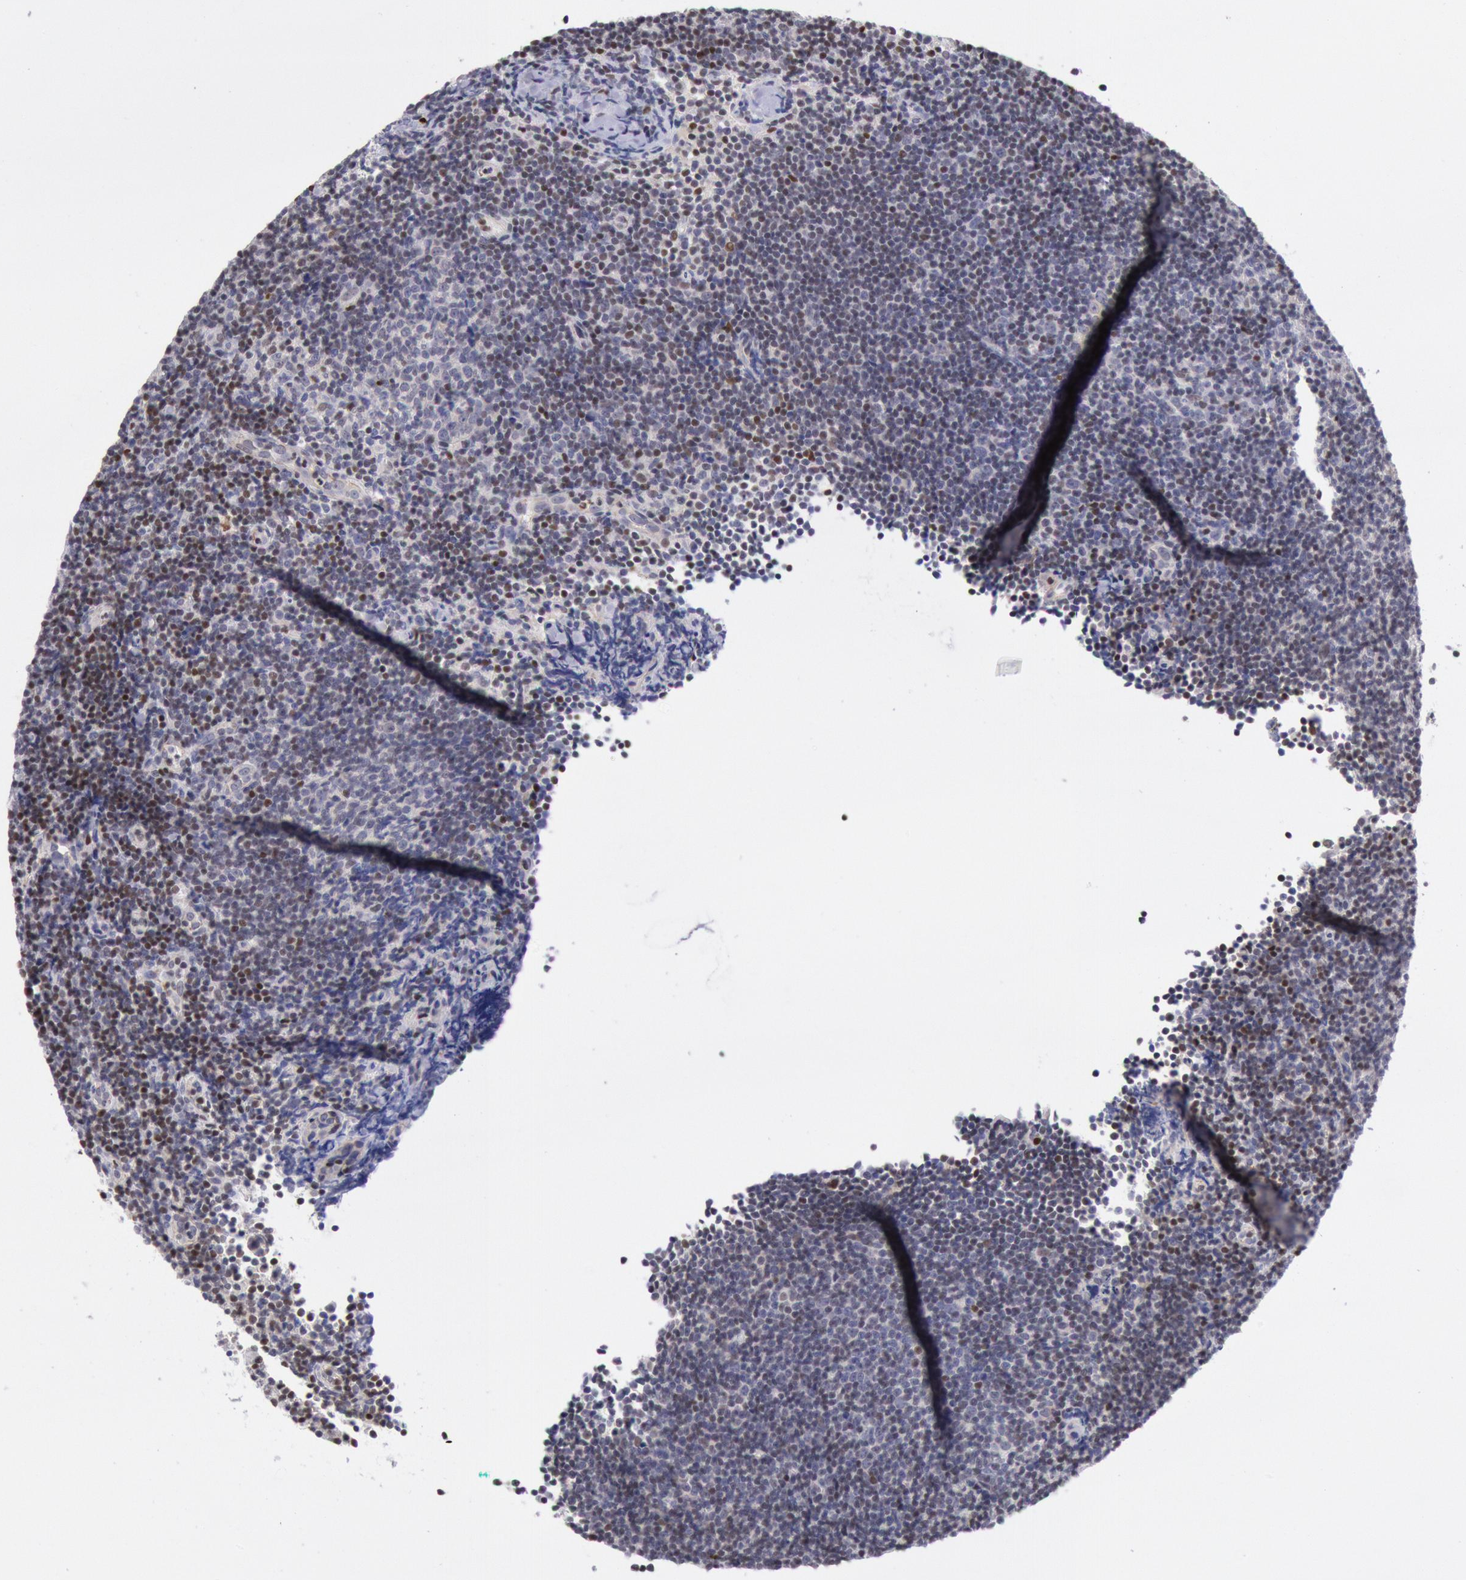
{"staining": {"intensity": "negative", "quantity": "none", "location": "none"}, "tissue": "lymphoma", "cell_type": "Tumor cells", "image_type": "cancer", "snomed": [{"axis": "morphology", "description": "Malignant lymphoma, non-Hodgkin's type, Low grade"}, {"axis": "topography", "description": "Lymph node"}], "caption": "Tumor cells show no significant expression in lymphoma. Brightfield microscopy of IHC stained with DAB (brown) and hematoxylin (blue), captured at high magnification.", "gene": "RPS6KA5", "patient": {"sex": "male", "age": 49}}